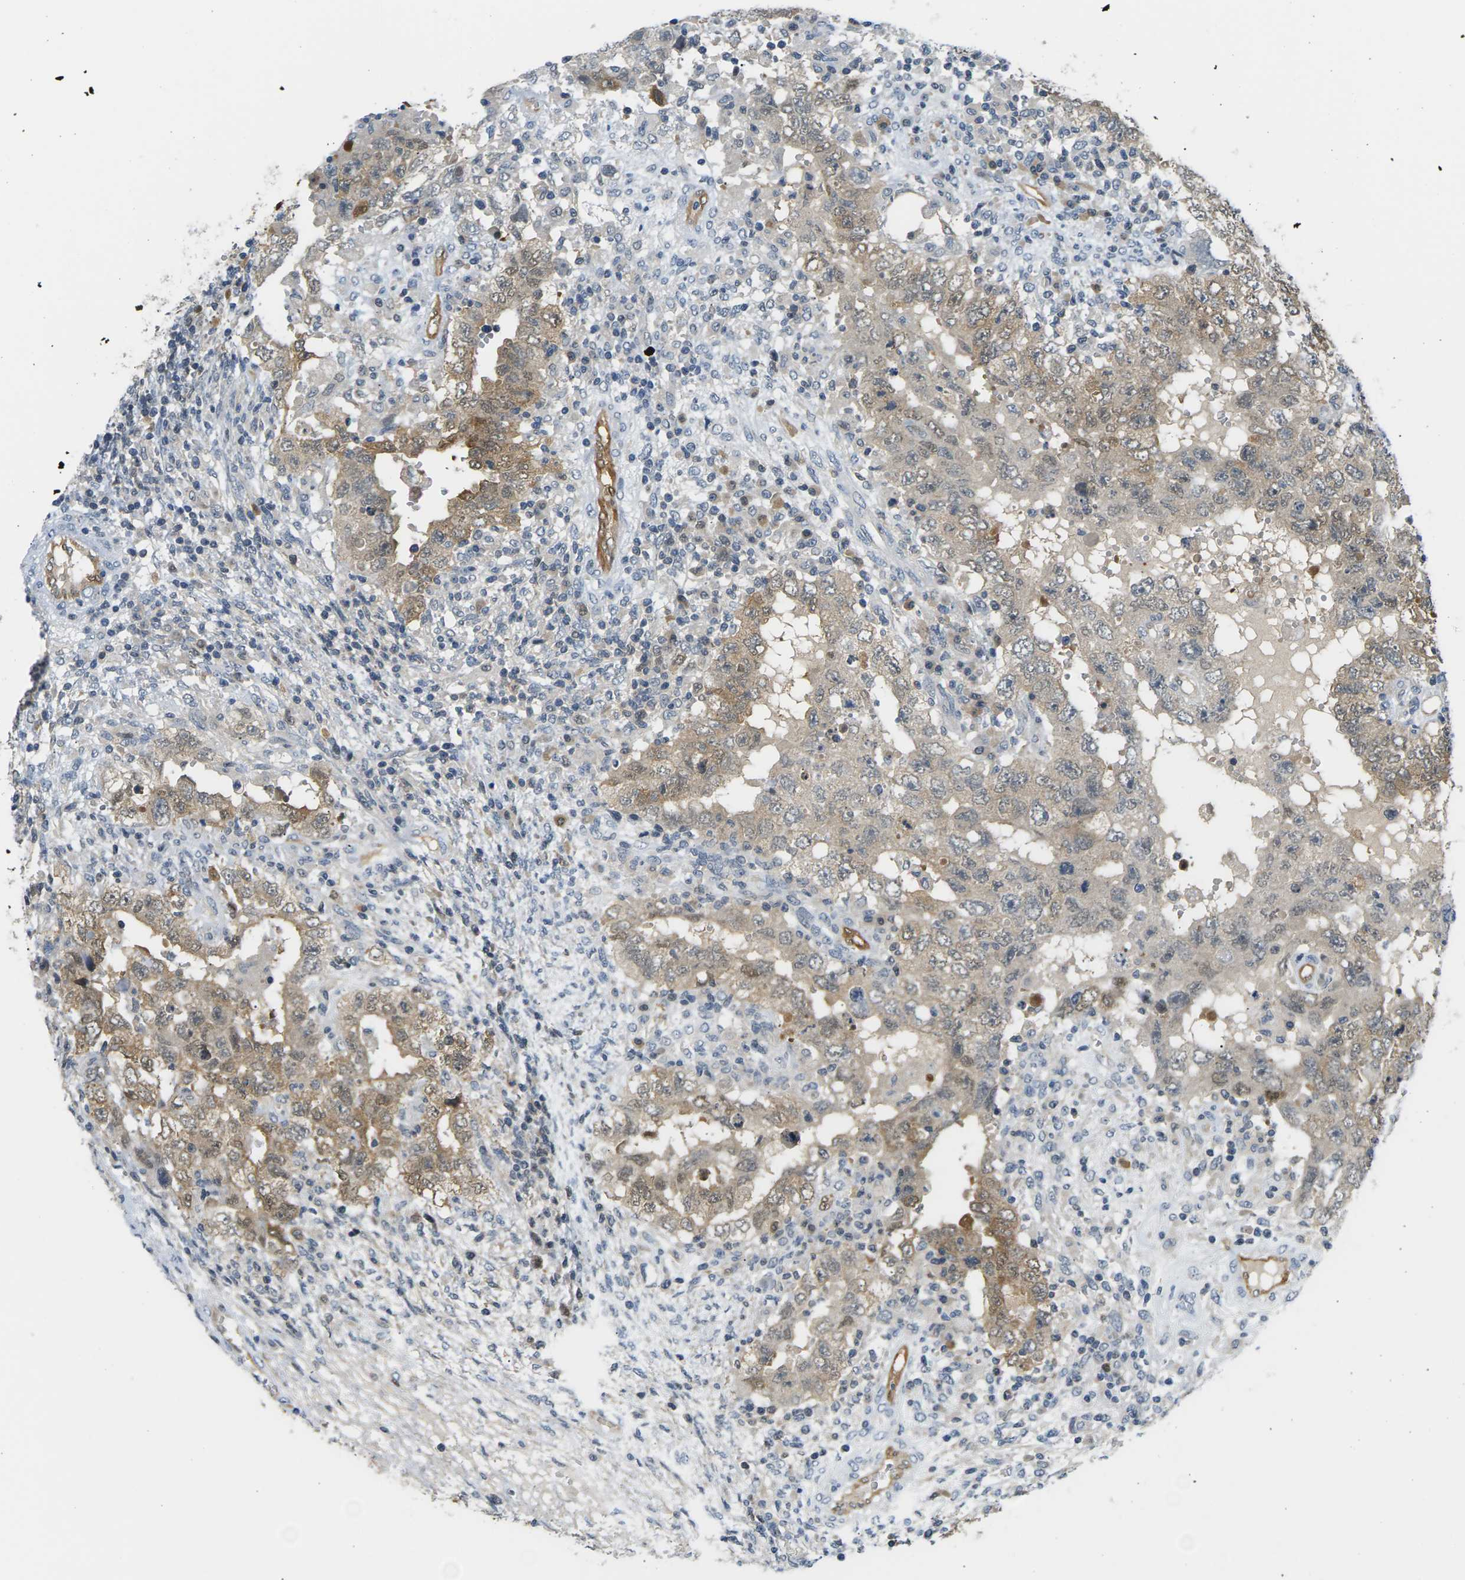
{"staining": {"intensity": "moderate", "quantity": "25%-75%", "location": "cytoplasmic/membranous,nuclear"}, "tissue": "testis cancer", "cell_type": "Tumor cells", "image_type": "cancer", "snomed": [{"axis": "morphology", "description": "Carcinoma, Embryonal, NOS"}, {"axis": "topography", "description": "Testis"}], "caption": "This is a micrograph of immunohistochemistry (IHC) staining of testis cancer, which shows moderate staining in the cytoplasmic/membranous and nuclear of tumor cells.", "gene": "PSAT1", "patient": {"sex": "male", "age": 26}}